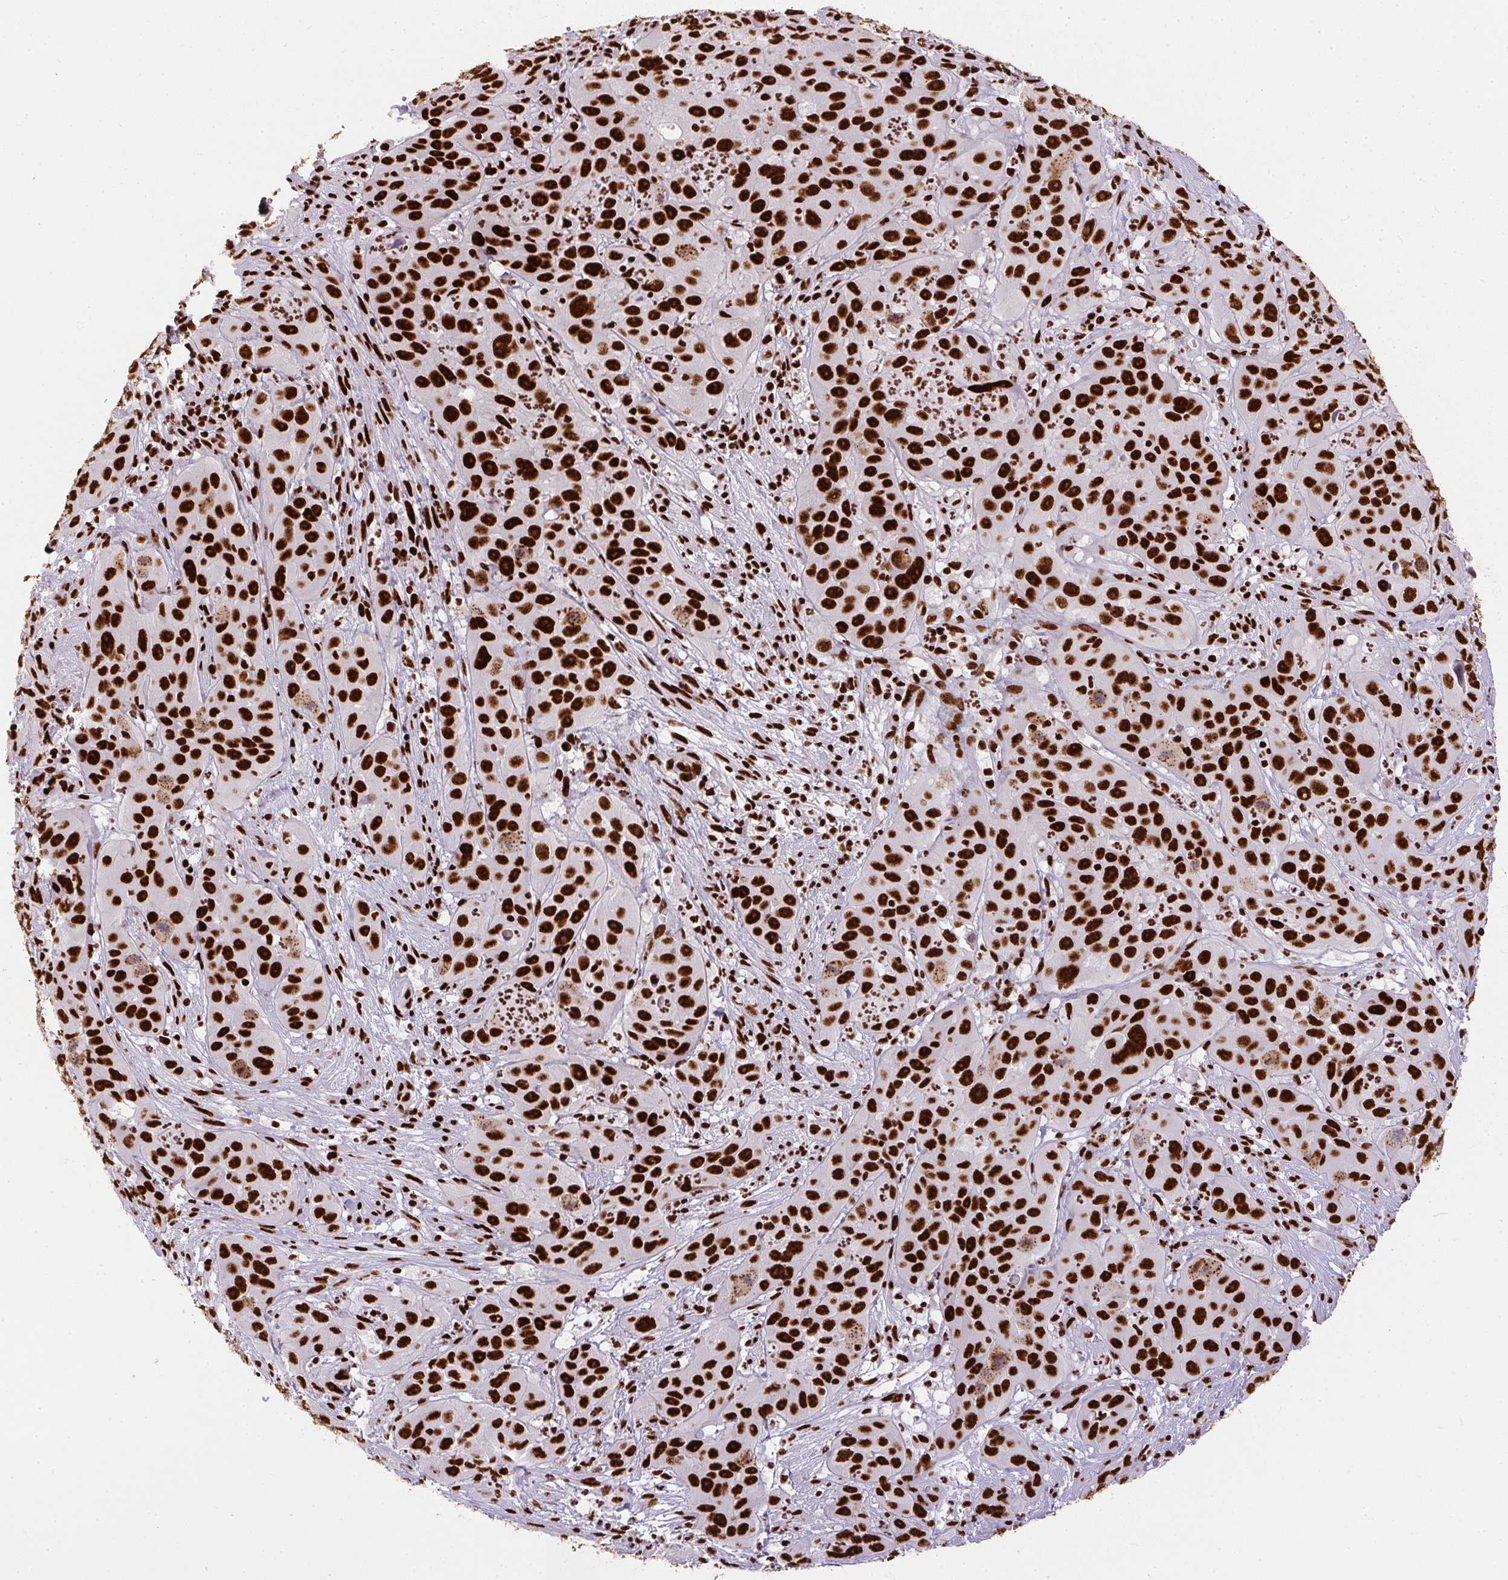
{"staining": {"intensity": "strong", "quantity": ">75%", "location": "nuclear"}, "tissue": "cervical cancer", "cell_type": "Tumor cells", "image_type": "cancer", "snomed": [{"axis": "morphology", "description": "Squamous cell carcinoma, NOS"}, {"axis": "topography", "description": "Cervix"}], "caption": "This is an image of IHC staining of squamous cell carcinoma (cervical), which shows strong positivity in the nuclear of tumor cells.", "gene": "PAGE3", "patient": {"sex": "female", "age": 32}}